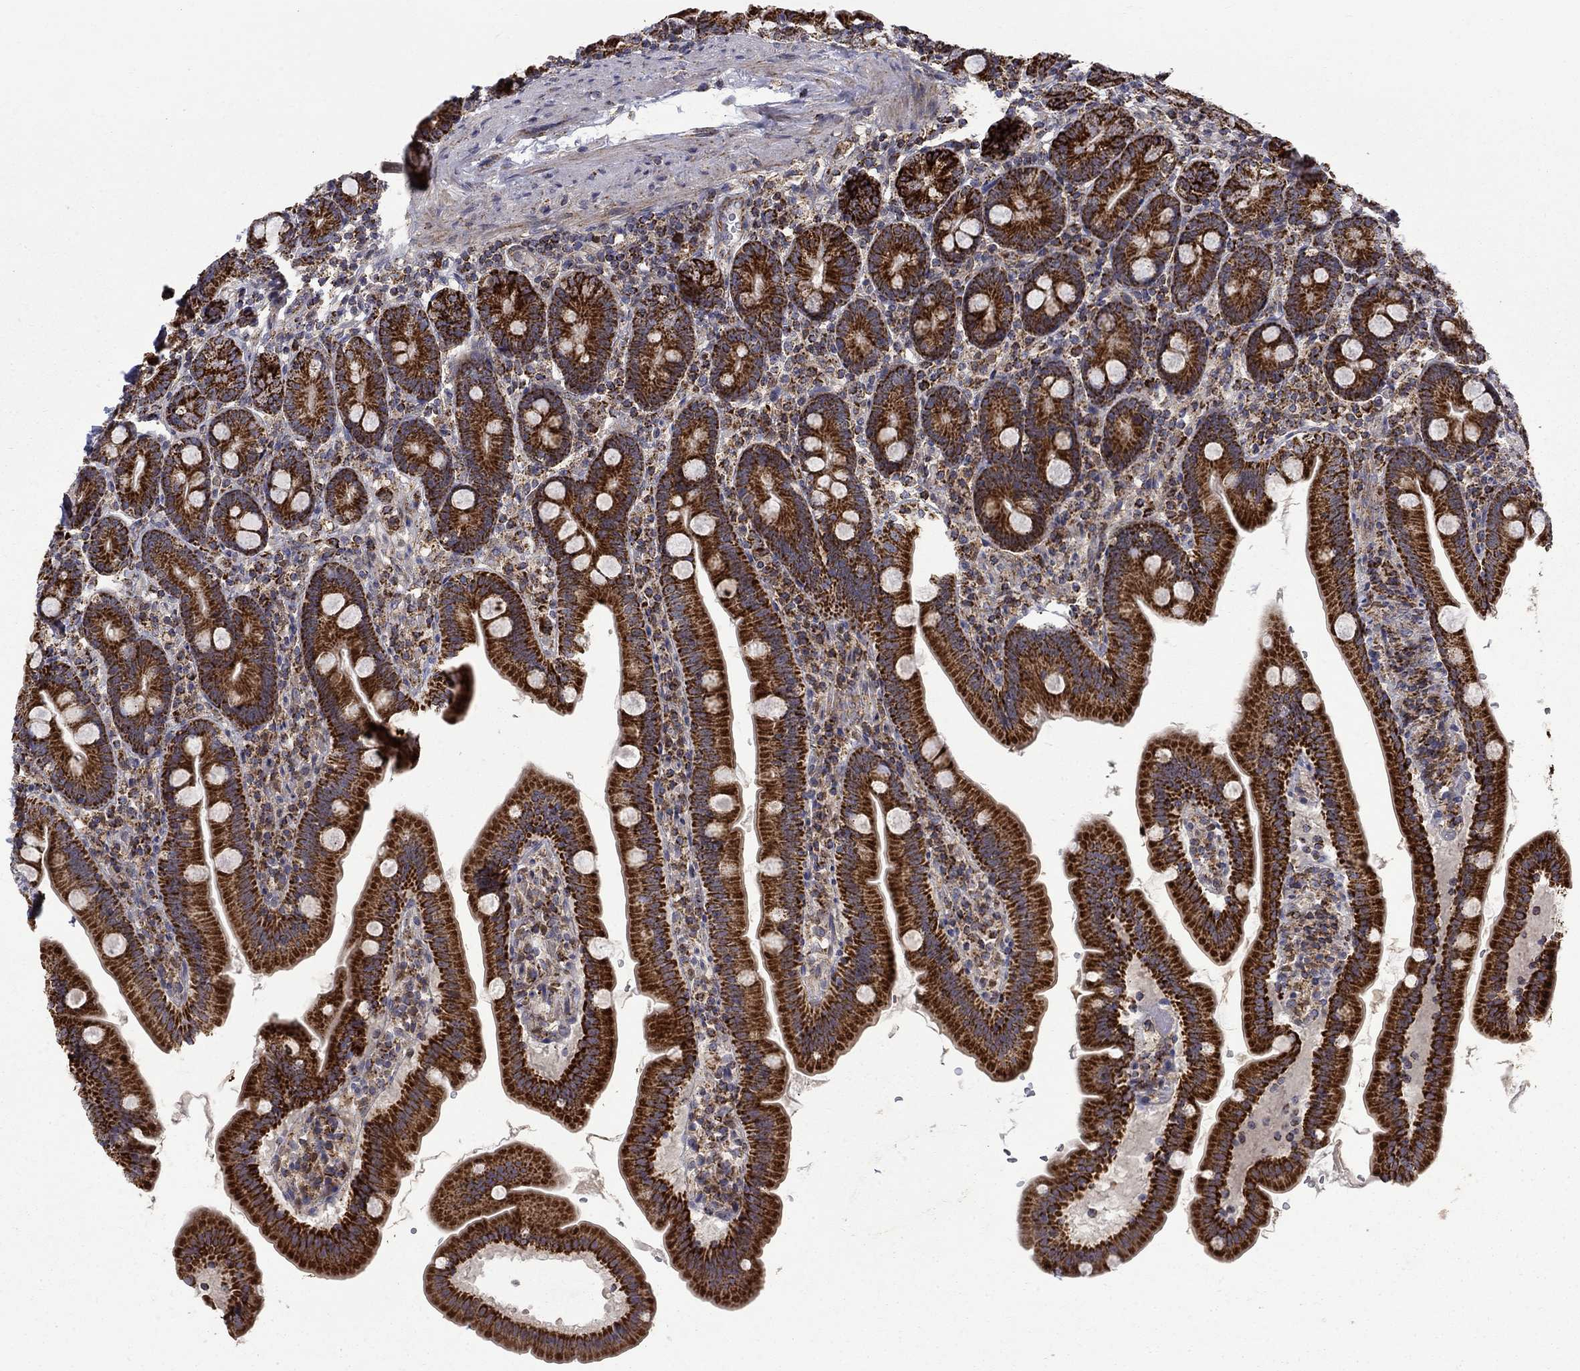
{"staining": {"intensity": "strong", "quantity": ">75%", "location": "cytoplasmic/membranous"}, "tissue": "duodenum", "cell_type": "Glandular cells", "image_type": "normal", "snomed": [{"axis": "morphology", "description": "Normal tissue, NOS"}, {"axis": "topography", "description": "Duodenum"}], "caption": "Immunohistochemistry (IHC) of normal duodenum exhibits high levels of strong cytoplasmic/membranous staining in approximately >75% of glandular cells.", "gene": "PCBP3", "patient": {"sex": "female", "age": 67}}